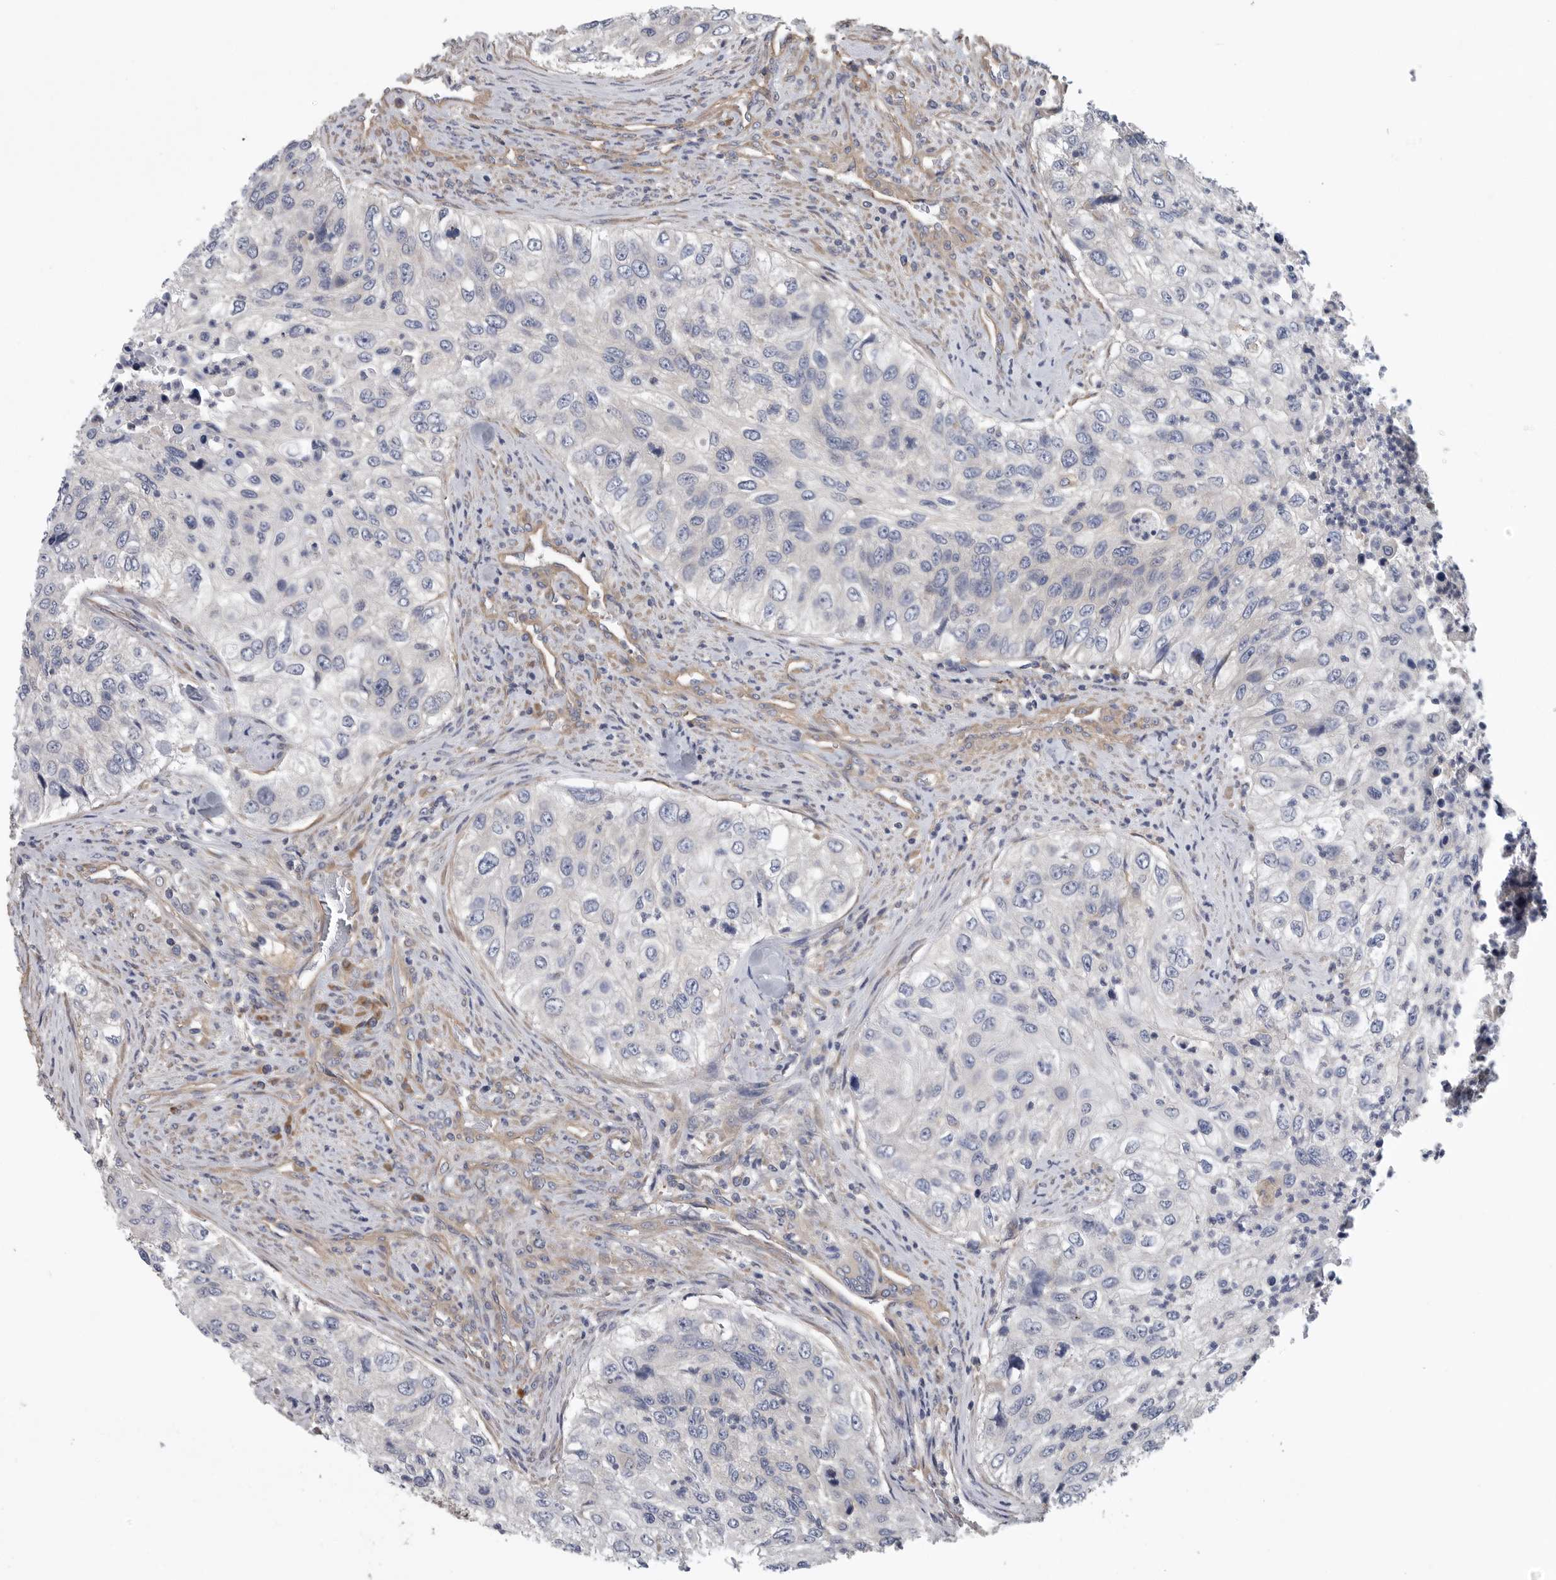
{"staining": {"intensity": "negative", "quantity": "none", "location": "none"}, "tissue": "urothelial cancer", "cell_type": "Tumor cells", "image_type": "cancer", "snomed": [{"axis": "morphology", "description": "Urothelial carcinoma, High grade"}, {"axis": "topography", "description": "Urinary bladder"}], "caption": "High power microscopy image of an IHC micrograph of urothelial cancer, revealing no significant positivity in tumor cells. The staining was performed using DAB (3,3'-diaminobenzidine) to visualize the protein expression in brown, while the nuclei were stained in blue with hematoxylin (Magnification: 20x).", "gene": "OXR1", "patient": {"sex": "female", "age": 60}}